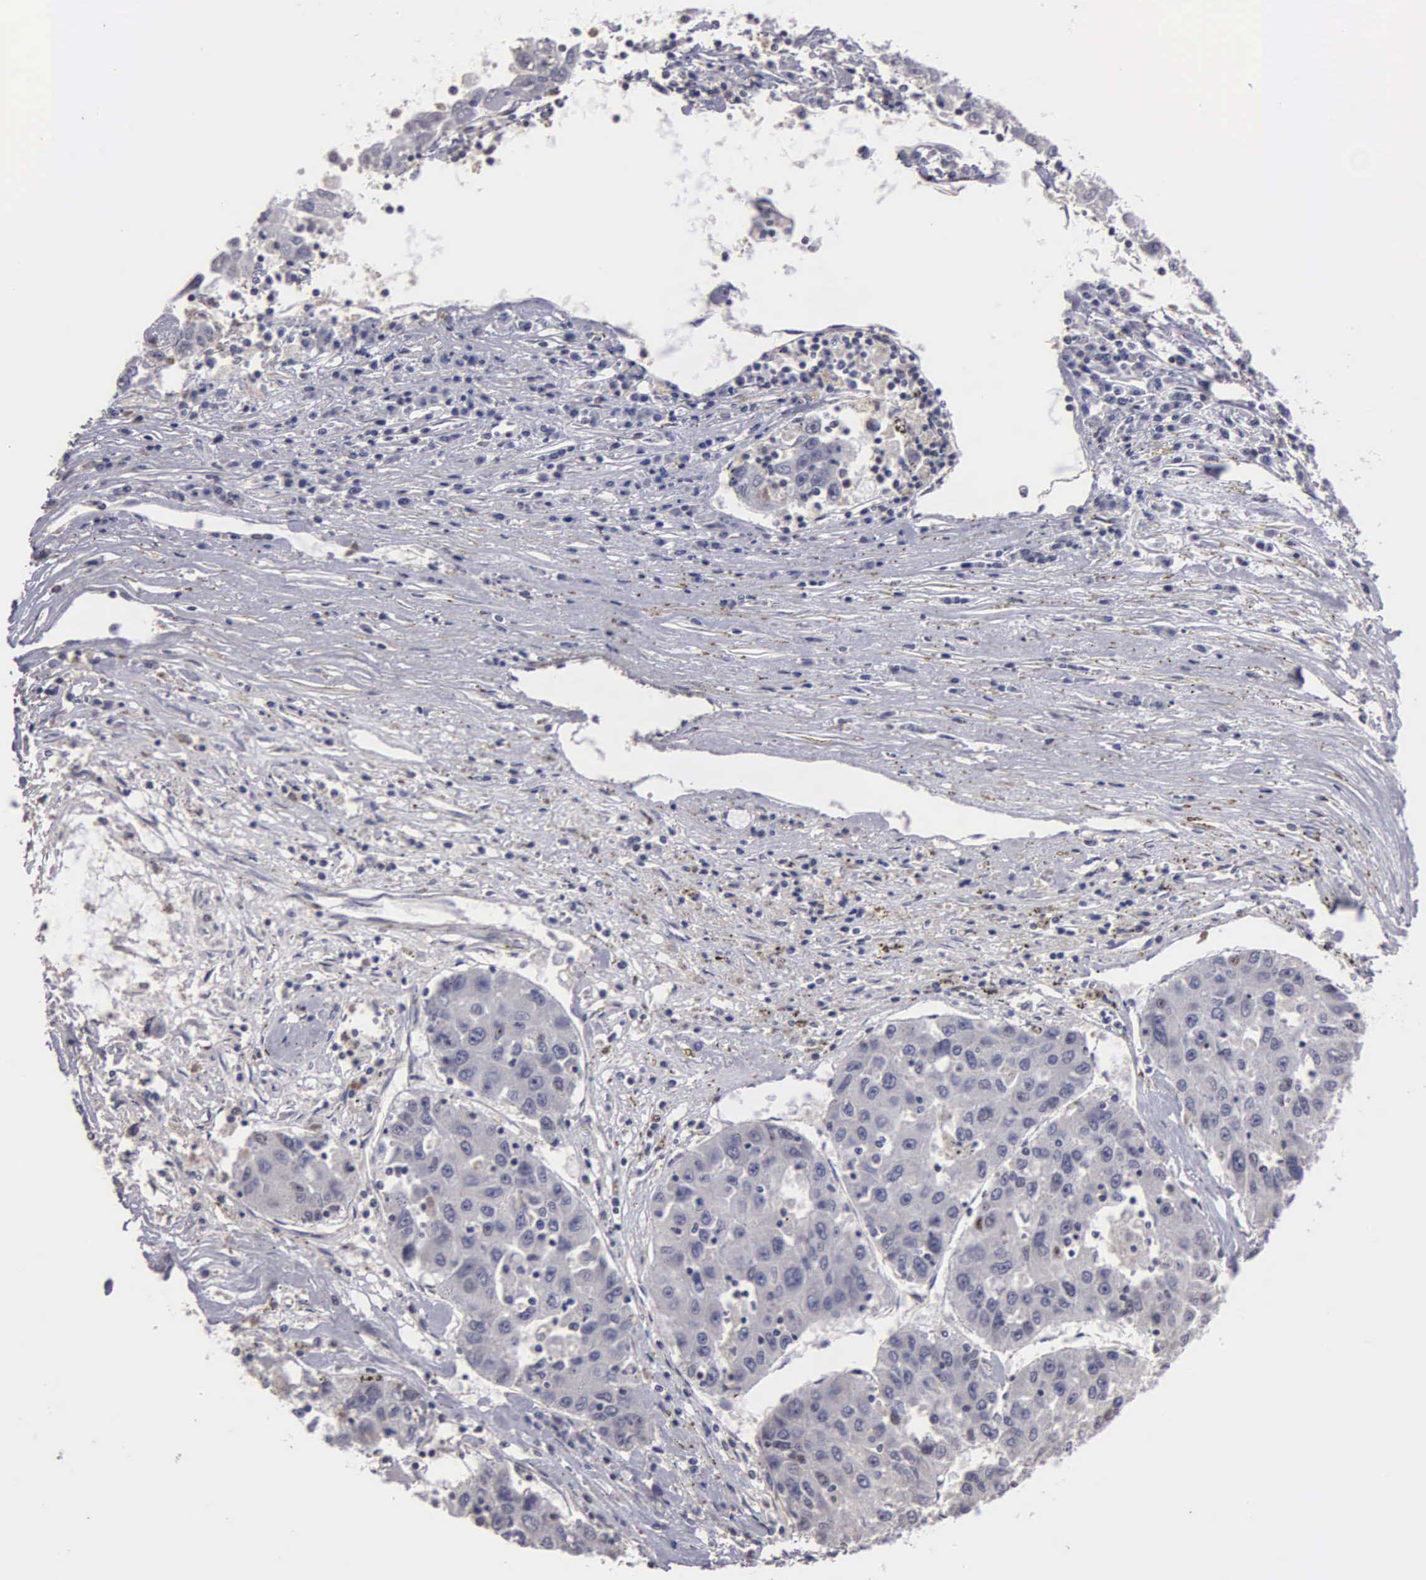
{"staining": {"intensity": "negative", "quantity": "none", "location": "none"}, "tissue": "liver cancer", "cell_type": "Tumor cells", "image_type": "cancer", "snomed": [{"axis": "morphology", "description": "Carcinoma, Hepatocellular, NOS"}, {"axis": "topography", "description": "Liver"}], "caption": "IHC image of human liver hepatocellular carcinoma stained for a protein (brown), which reveals no staining in tumor cells.", "gene": "BRD1", "patient": {"sex": "male", "age": 49}}